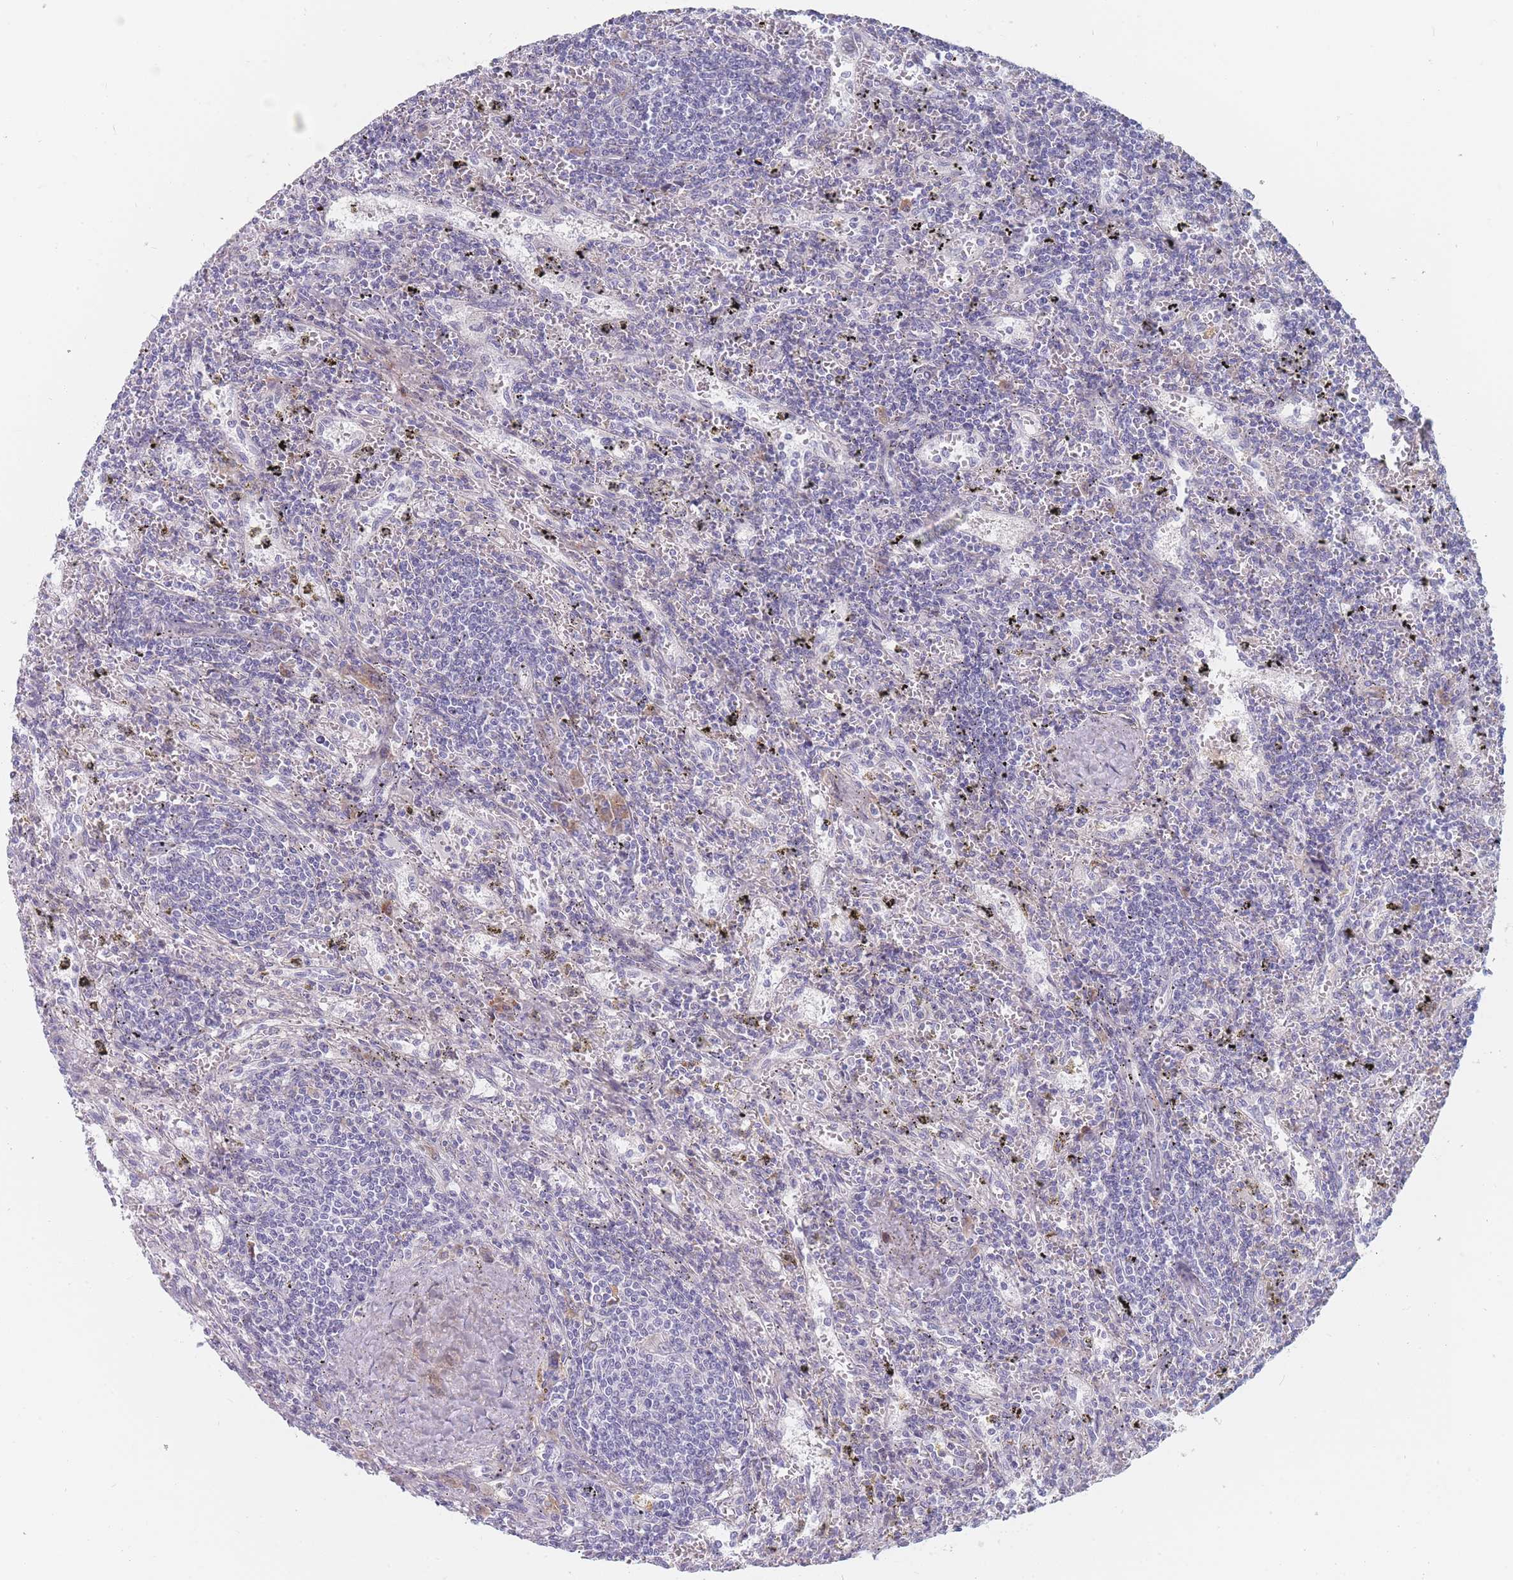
{"staining": {"intensity": "negative", "quantity": "none", "location": "none"}, "tissue": "lymphoma", "cell_type": "Tumor cells", "image_type": "cancer", "snomed": [{"axis": "morphology", "description": "Malignant lymphoma, non-Hodgkin's type, Low grade"}, {"axis": "topography", "description": "Spleen"}], "caption": "The IHC photomicrograph has no significant staining in tumor cells of malignant lymphoma, non-Hodgkin's type (low-grade) tissue.", "gene": "SPATS1", "patient": {"sex": "male", "age": 76}}